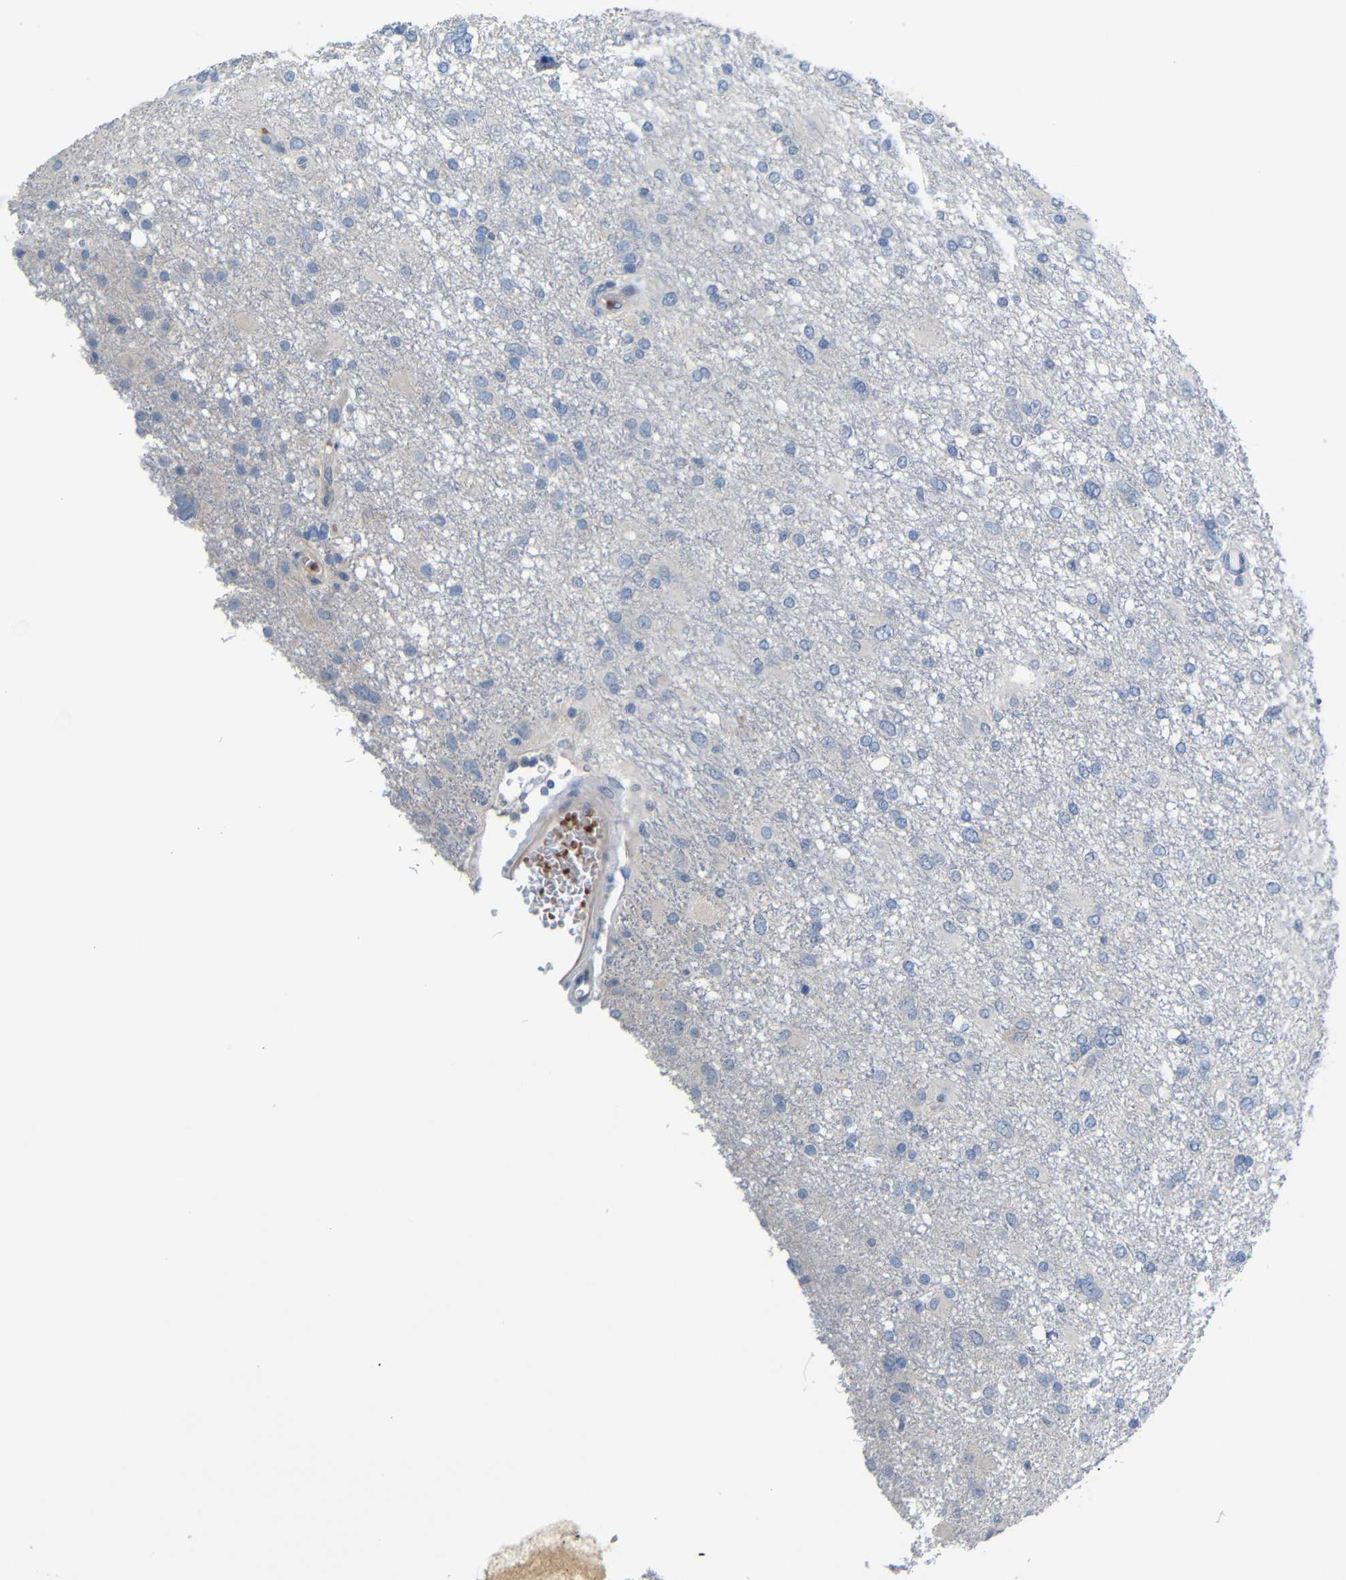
{"staining": {"intensity": "negative", "quantity": "none", "location": "none"}, "tissue": "glioma", "cell_type": "Tumor cells", "image_type": "cancer", "snomed": [{"axis": "morphology", "description": "Glioma, malignant, High grade"}, {"axis": "topography", "description": "Brain"}], "caption": "Malignant glioma (high-grade) was stained to show a protein in brown. There is no significant expression in tumor cells.", "gene": "TBC1D32", "patient": {"sex": "female", "age": 59}}